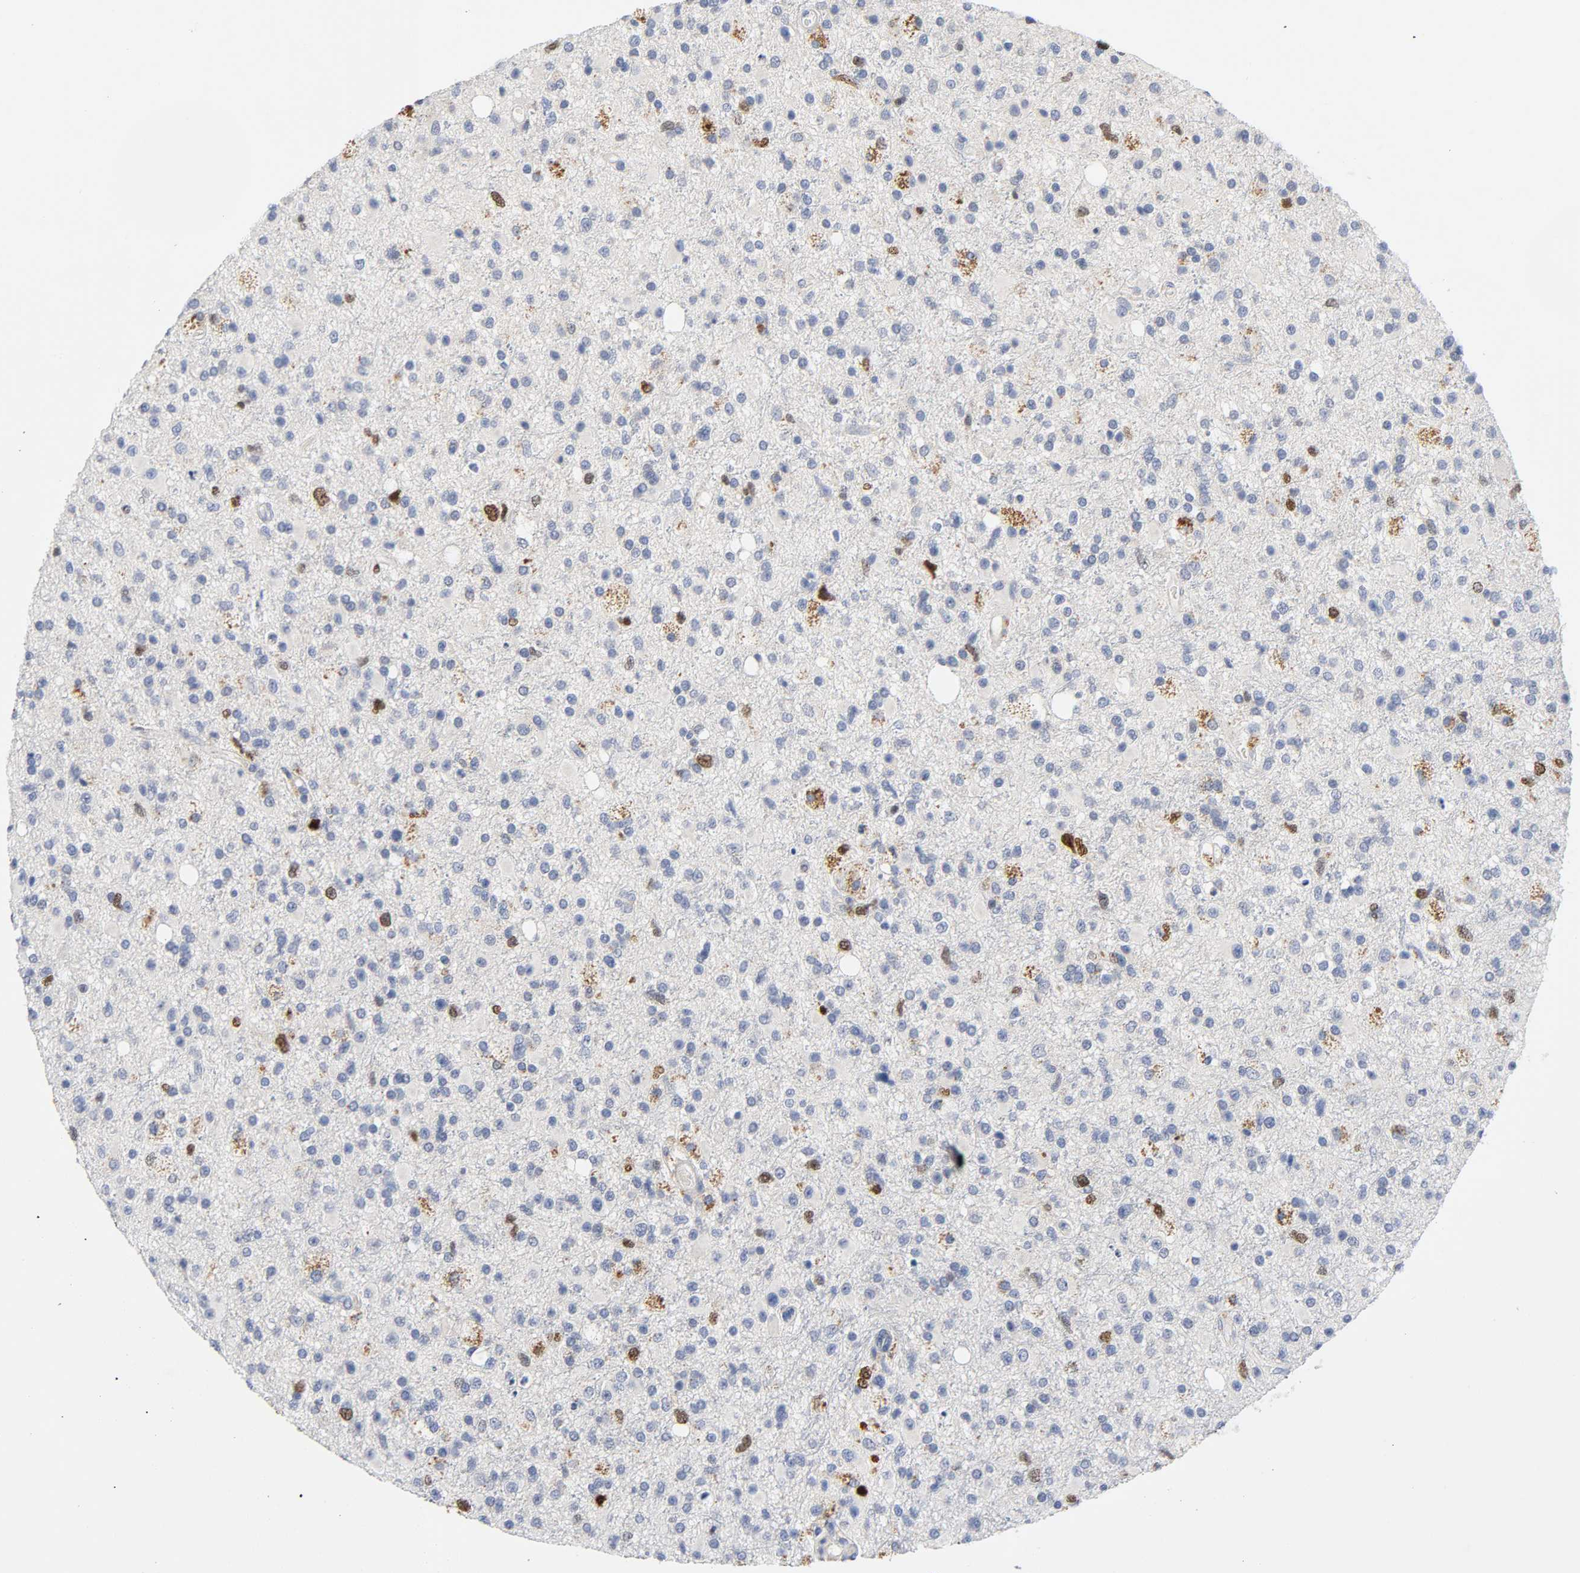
{"staining": {"intensity": "moderate", "quantity": "<25%", "location": "nuclear"}, "tissue": "glioma", "cell_type": "Tumor cells", "image_type": "cancer", "snomed": [{"axis": "morphology", "description": "Glioma, malignant, High grade"}, {"axis": "topography", "description": "Brain"}], "caption": "This is an image of IHC staining of malignant glioma (high-grade), which shows moderate positivity in the nuclear of tumor cells.", "gene": "BIRC5", "patient": {"sex": "male", "age": 33}}